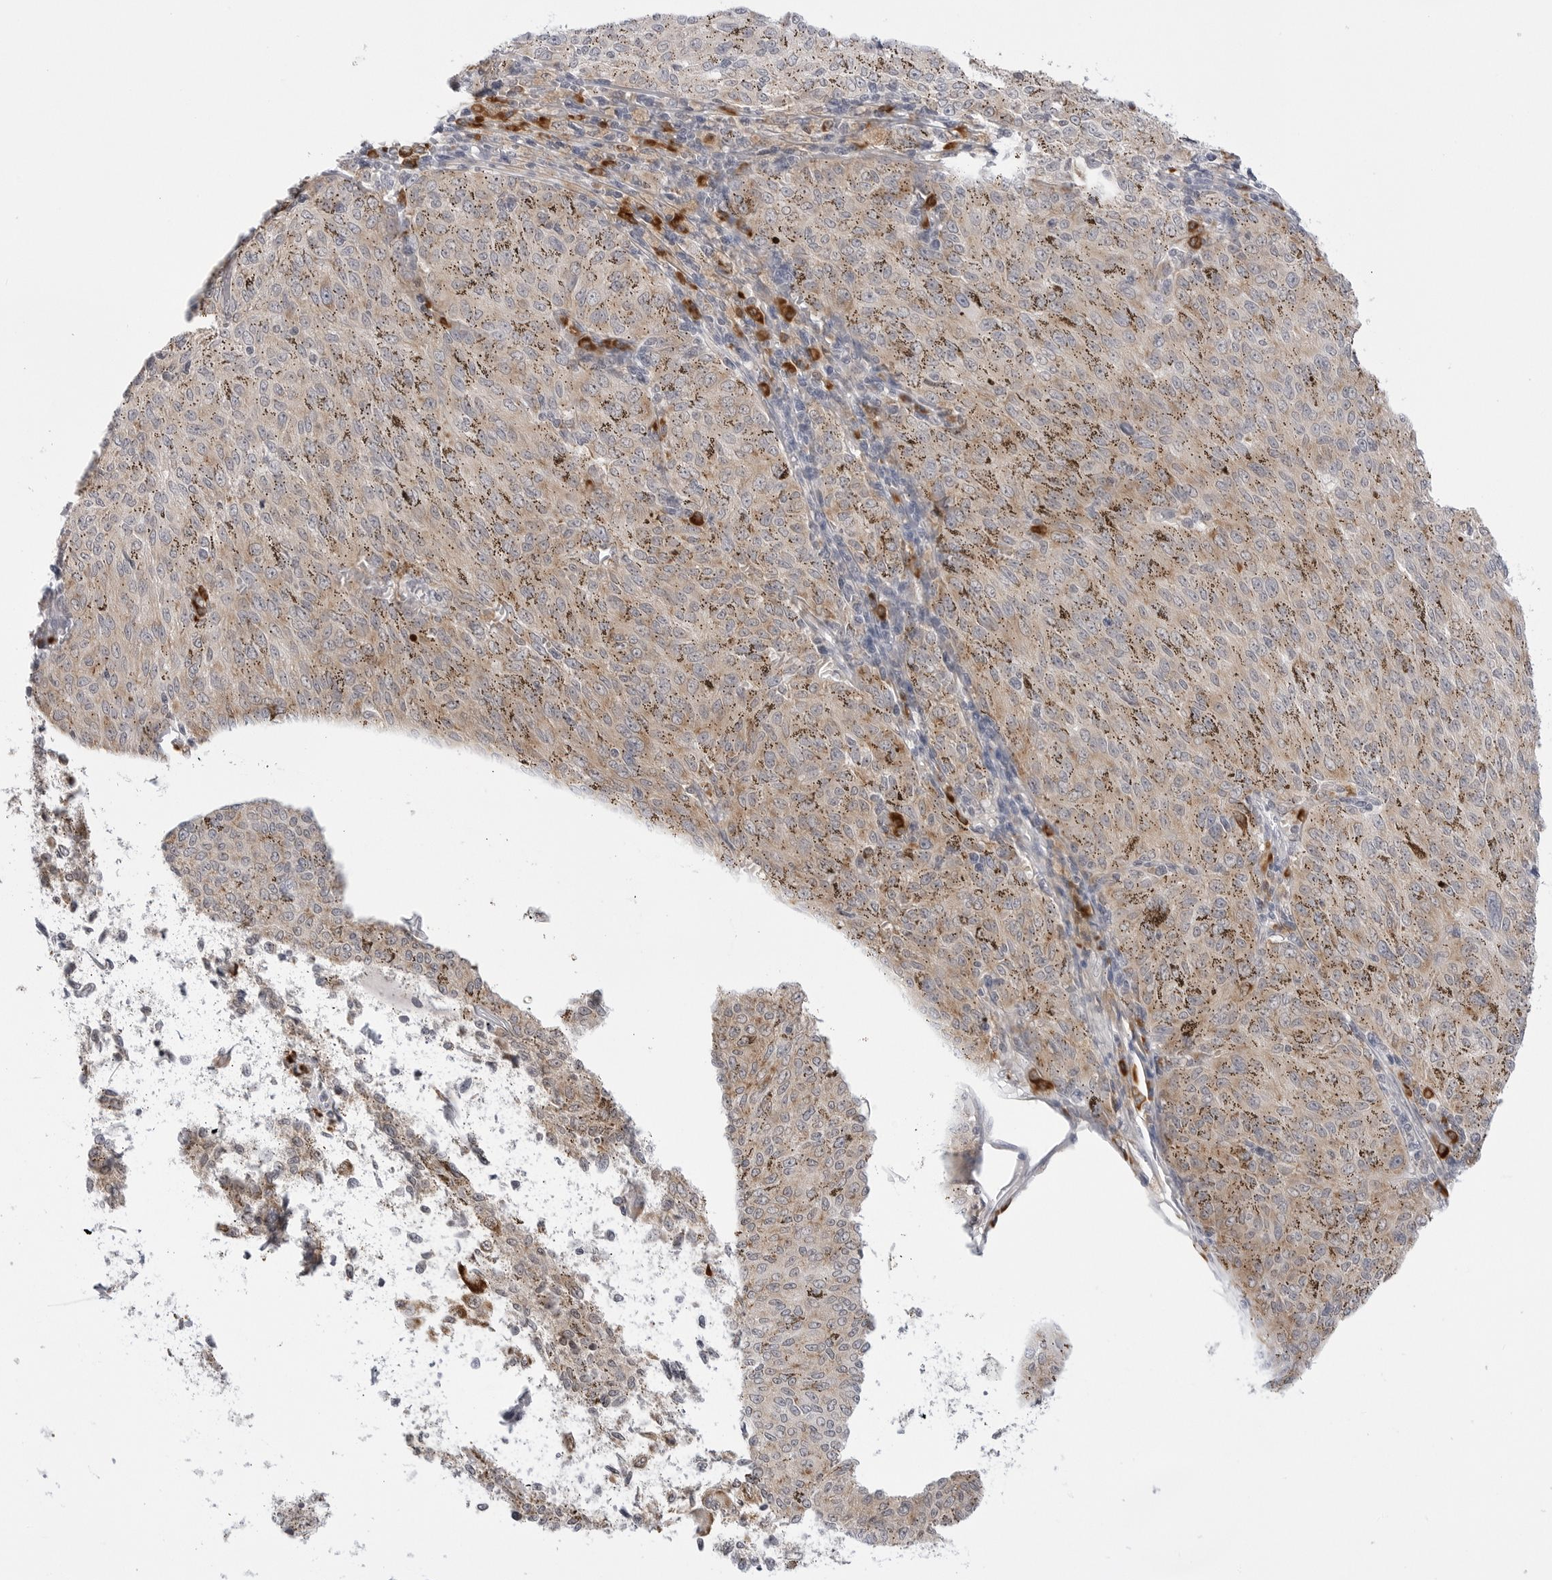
{"staining": {"intensity": "weak", "quantity": "25%-75%", "location": "cytoplasmic/membranous"}, "tissue": "melanoma", "cell_type": "Tumor cells", "image_type": "cancer", "snomed": [{"axis": "morphology", "description": "Malignant melanoma, NOS"}, {"axis": "topography", "description": "Skin"}], "caption": "This is an image of IHC staining of melanoma, which shows weak positivity in the cytoplasmic/membranous of tumor cells.", "gene": "RPN1", "patient": {"sex": "female", "age": 72}}